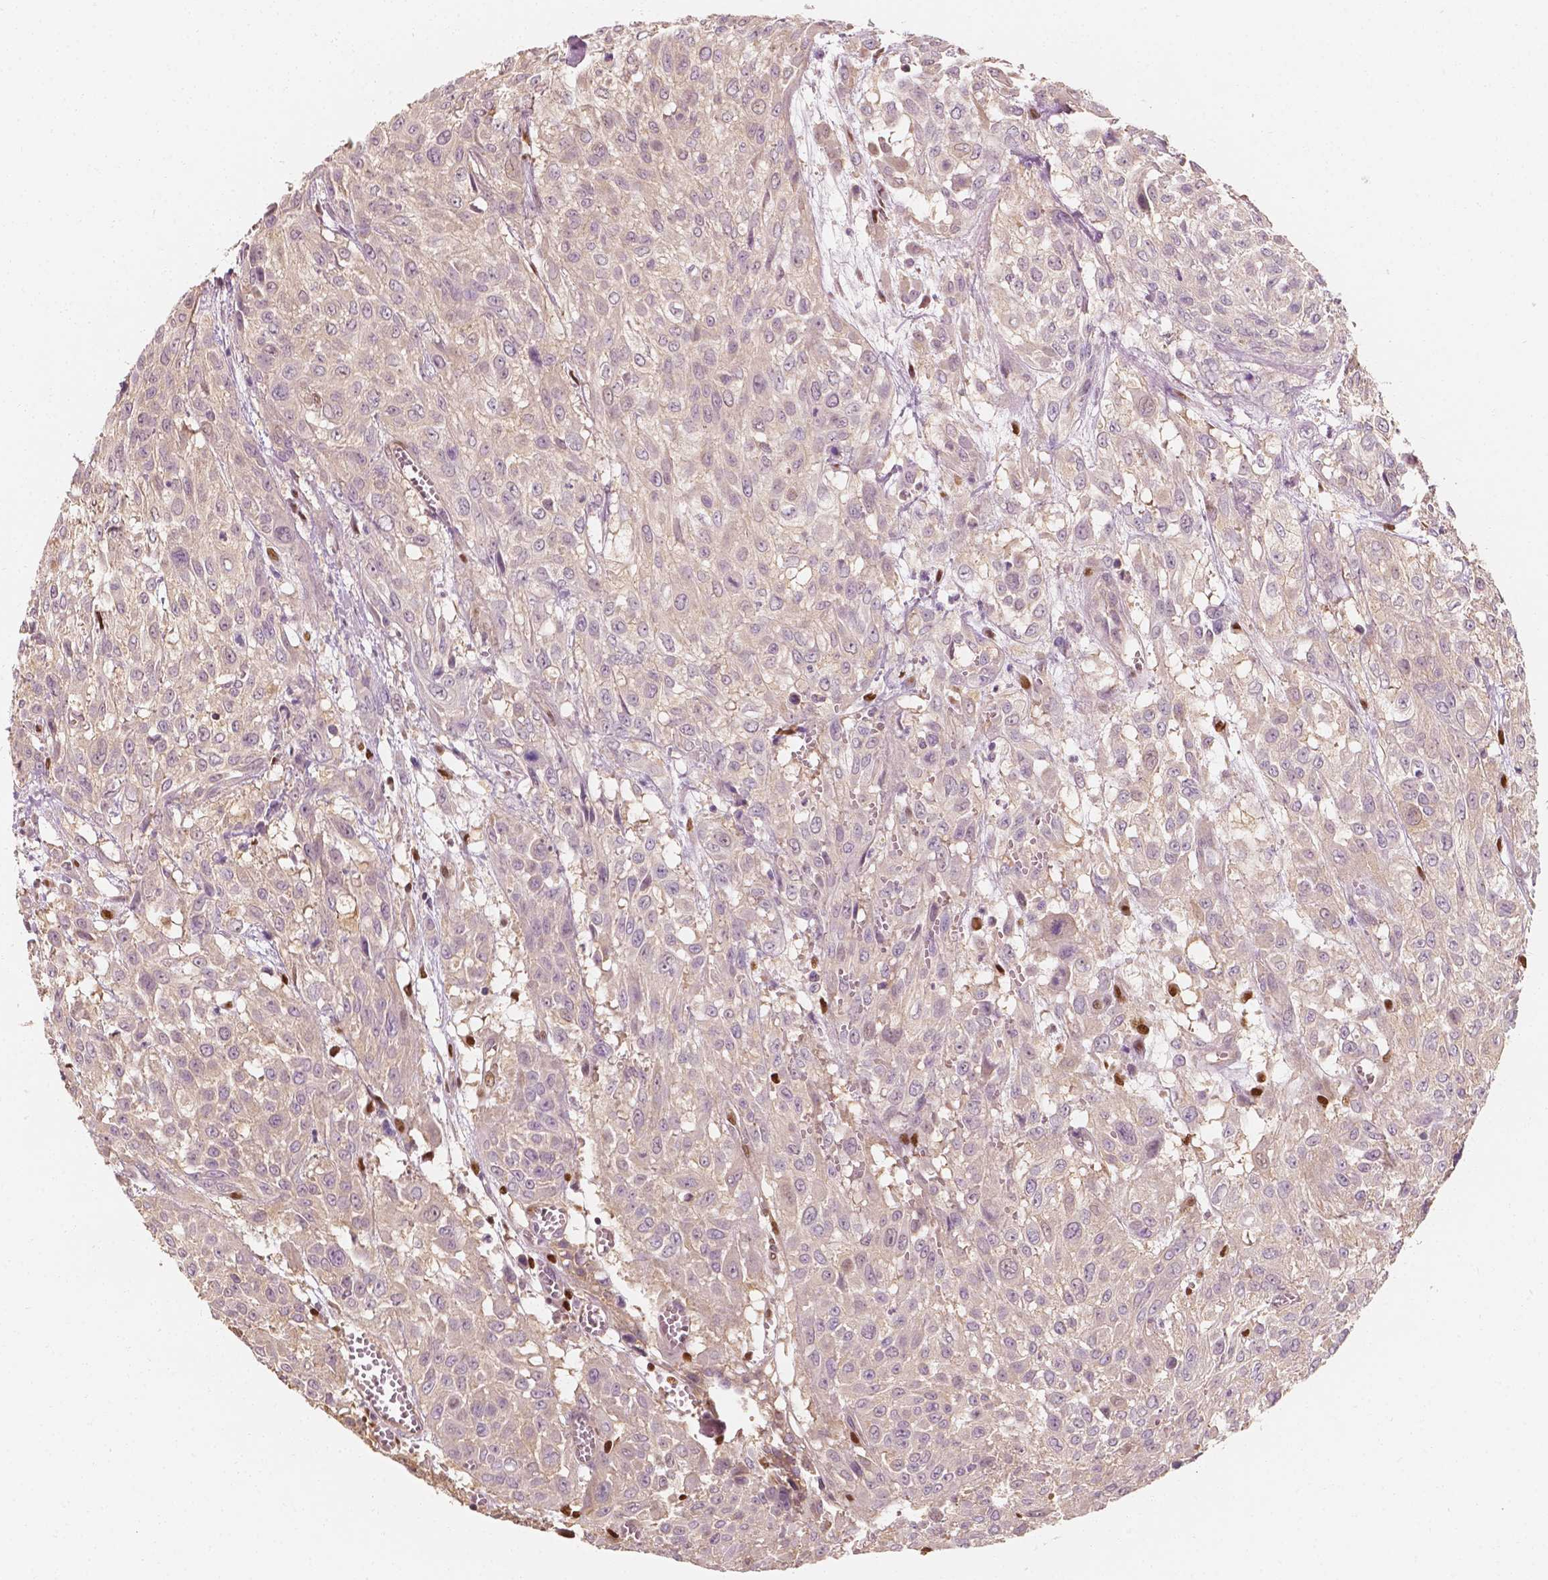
{"staining": {"intensity": "negative", "quantity": "none", "location": "none"}, "tissue": "urothelial cancer", "cell_type": "Tumor cells", "image_type": "cancer", "snomed": [{"axis": "morphology", "description": "Urothelial carcinoma, High grade"}, {"axis": "topography", "description": "Urinary bladder"}], "caption": "An IHC photomicrograph of urothelial carcinoma (high-grade) is shown. There is no staining in tumor cells of urothelial carcinoma (high-grade). (Brightfield microscopy of DAB (3,3'-diaminobenzidine) IHC at high magnification).", "gene": "TBC1D17", "patient": {"sex": "male", "age": 57}}